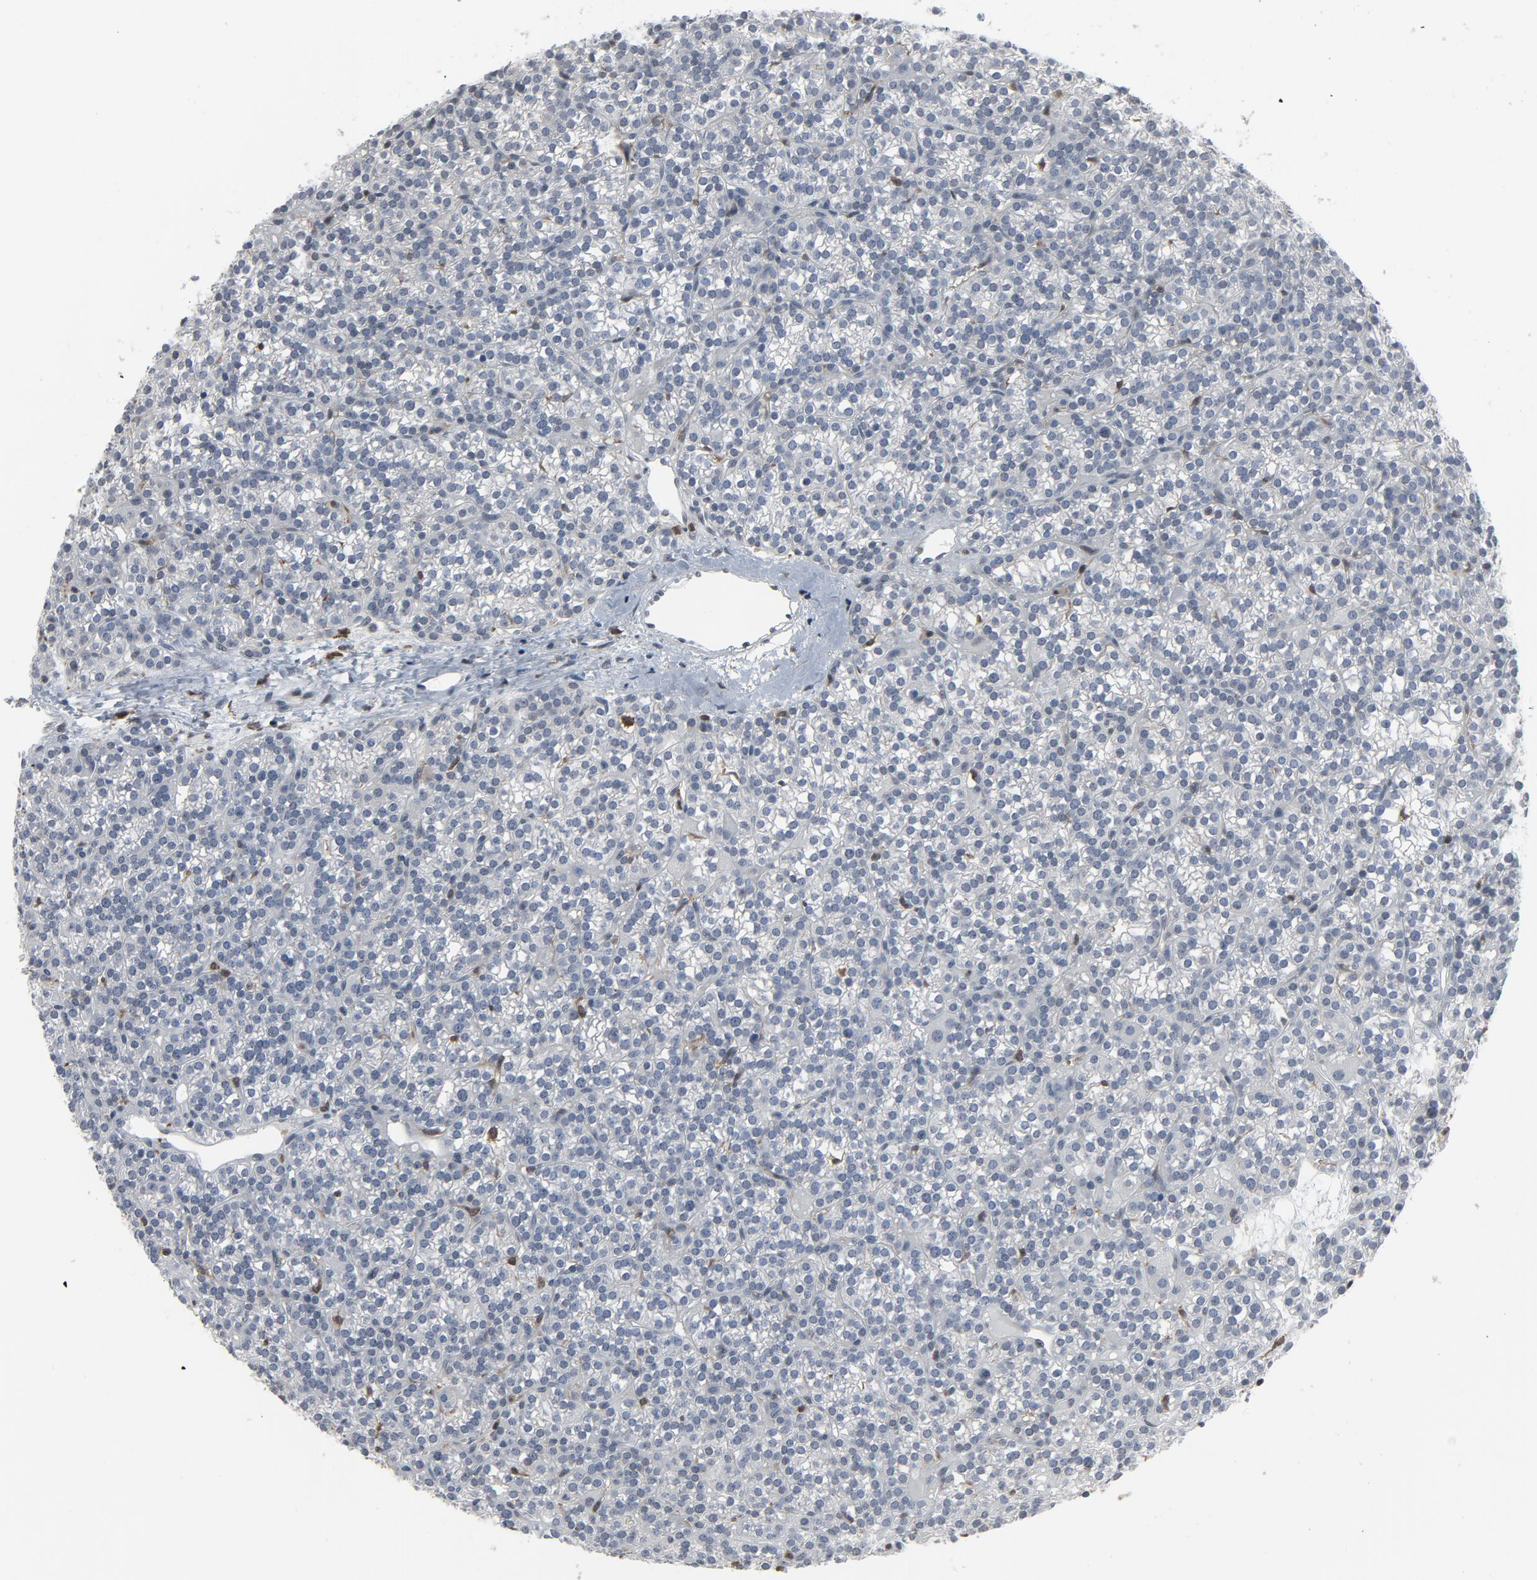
{"staining": {"intensity": "negative", "quantity": "none", "location": "none"}, "tissue": "parathyroid gland", "cell_type": "Glandular cells", "image_type": "normal", "snomed": [{"axis": "morphology", "description": "Normal tissue, NOS"}, {"axis": "topography", "description": "Parathyroid gland"}], "caption": "This is a micrograph of immunohistochemistry staining of unremarkable parathyroid gland, which shows no positivity in glandular cells.", "gene": "STAT5A", "patient": {"sex": "female", "age": 50}}